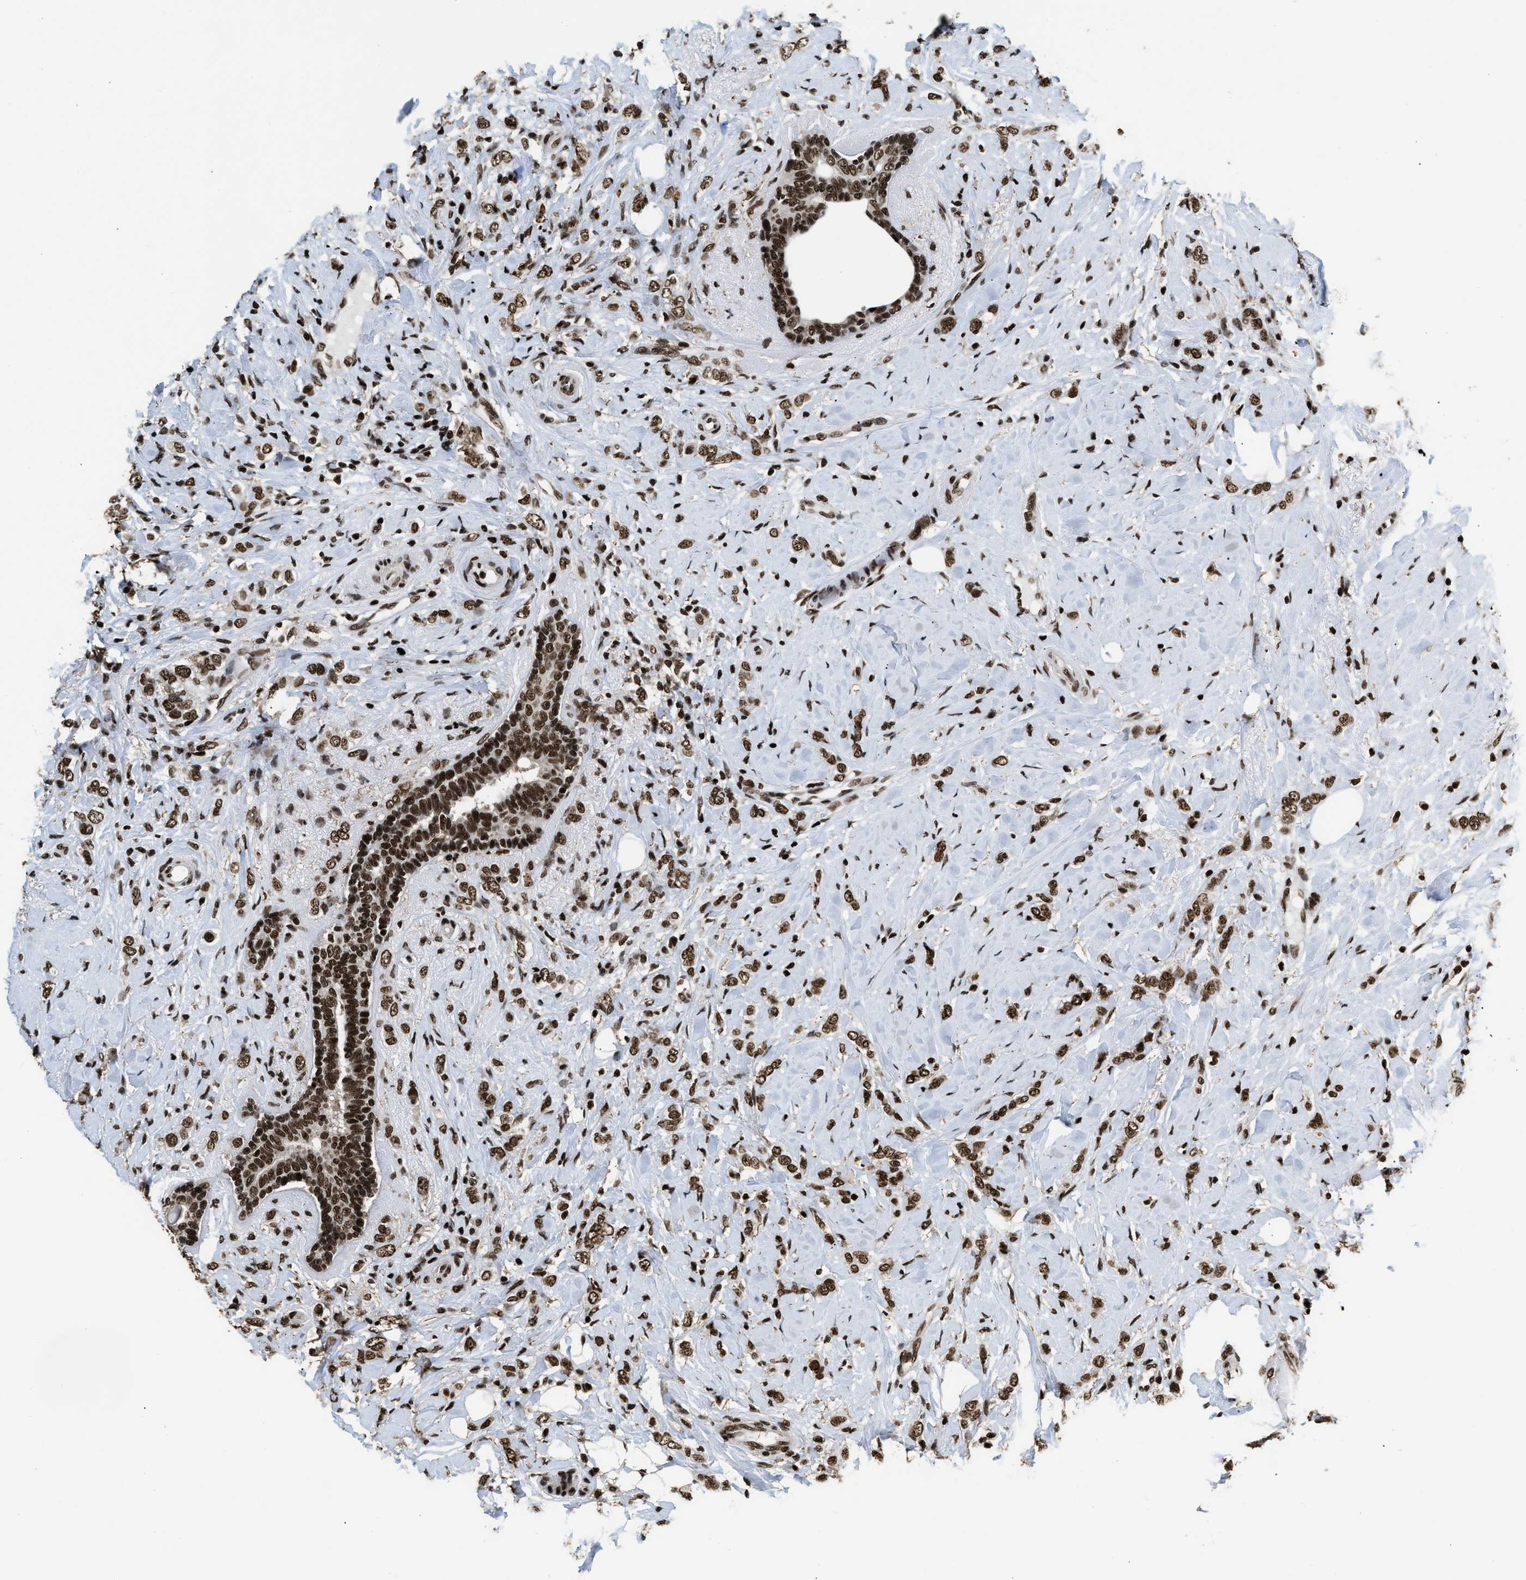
{"staining": {"intensity": "moderate", "quantity": ">75%", "location": "nuclear"}, "tissue": "breast cancer", "cell_type": "Tumor cells", "image_type": "cancer", "snomed": [{"axis": "morphology", "description": "Normal tissue, NOS"}, {"axis": "morphology", "description": "Lobular carcinoma"}, {"axis": "topography", "description": "Breast"}], "caption": "Moderate nuclear expression is identified in approximately >75% of tumor cells in breast cancer (lobular carcinoma).", "gene": "RAD21", "patient": {"sex": "female", "age": 47}}